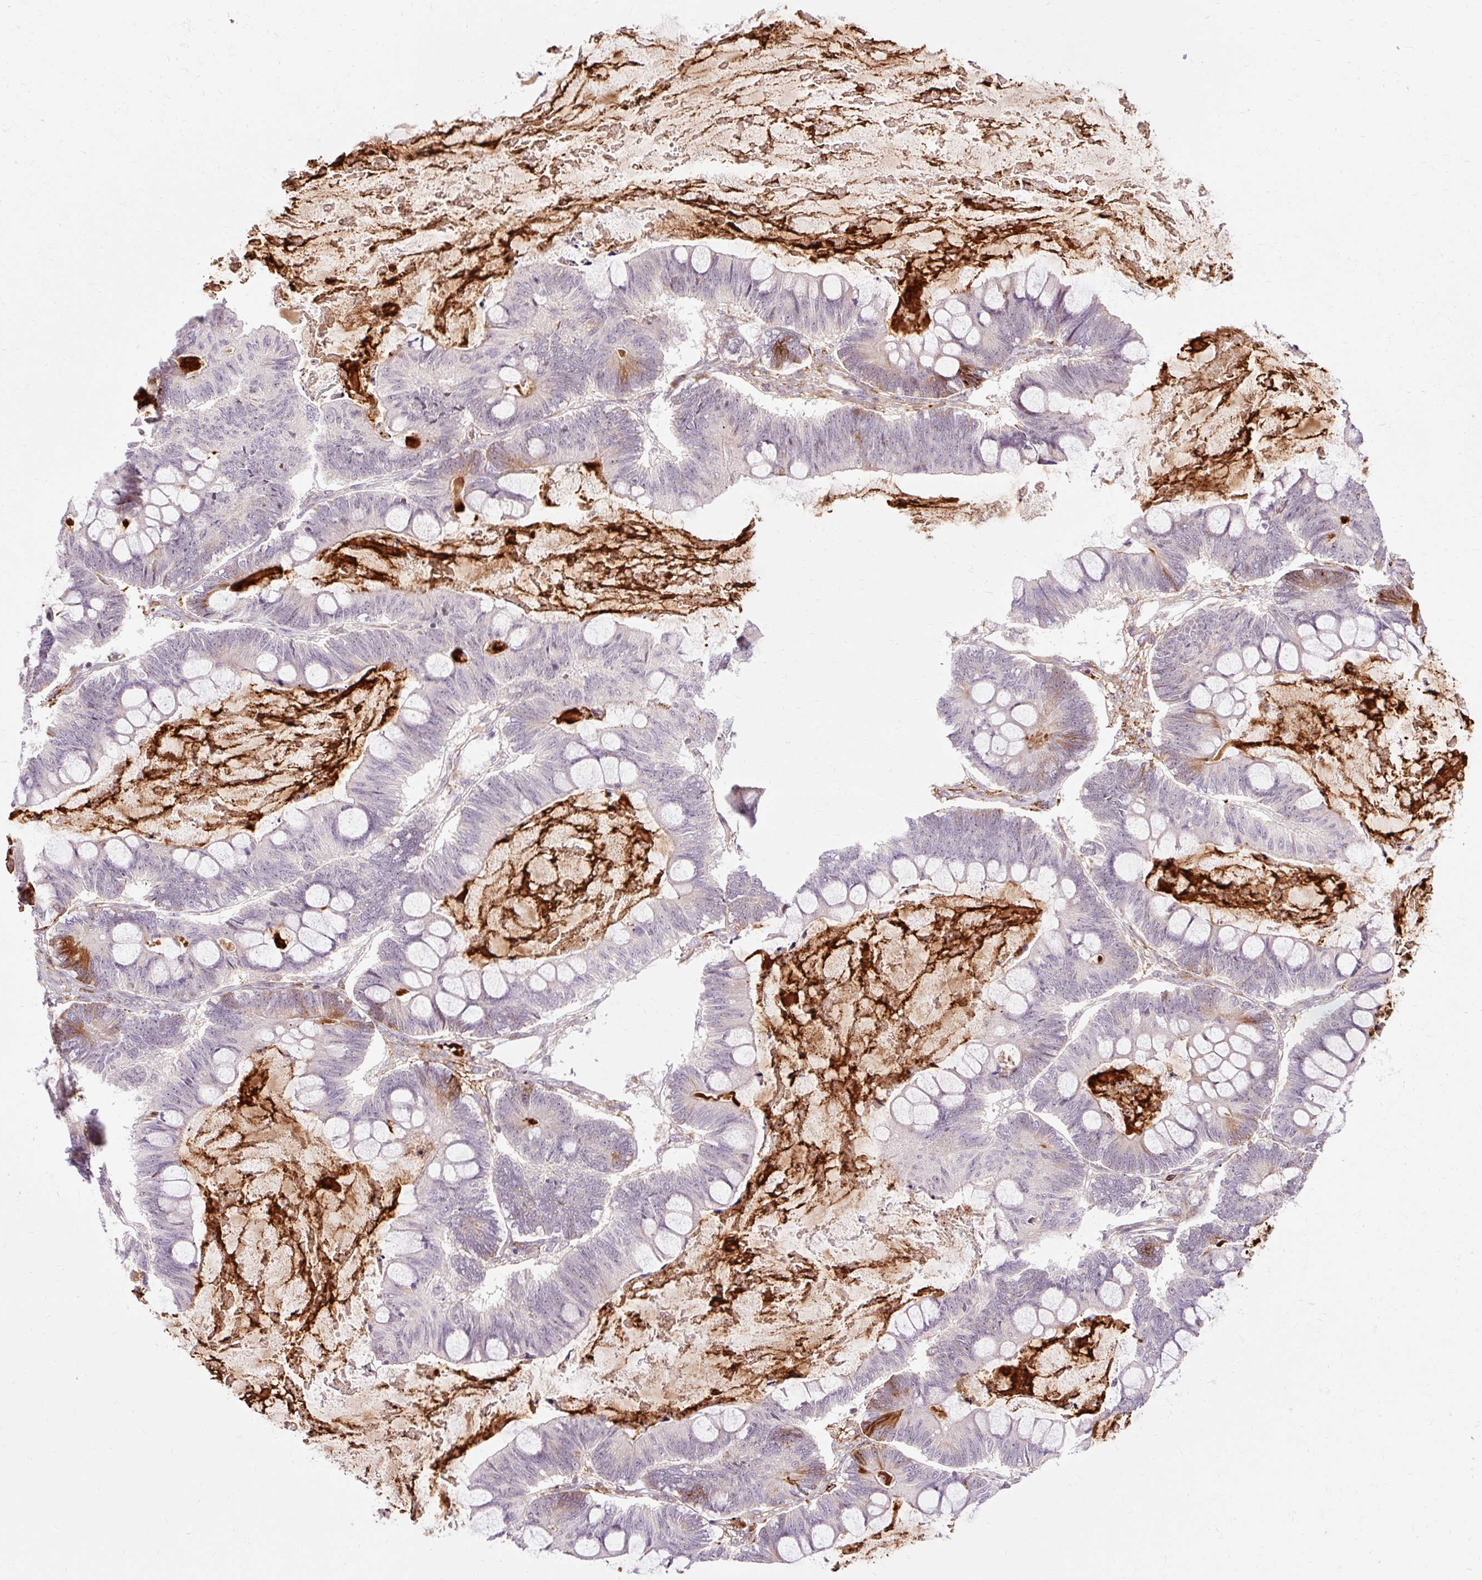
{"staining": {"intensity": "strong", "quantity": "<25%", "location": "cytoplasmic/membranous"}, "tissue": "ovarian cancer", "cell_type": "Tumor cells", "image_type": "cancer", "snomed": [{"axis": "morphology", "description": "Cystadenocarcinoma, mucinous, NOS"}, {"axis": "topography", "description": "Ovary"}], "caption": "Immunohistochemistry (IHC) (DAB (3,3'-diaminobenzidine)) staining of human mucinous cystadenocarcinoma (ovarian) reveals strong cytoplasmic/membranous protein positivity in about <25% of tumor cells.", "gene": "CEBPZ", "patient": {"sex": "female", "age": 61}}